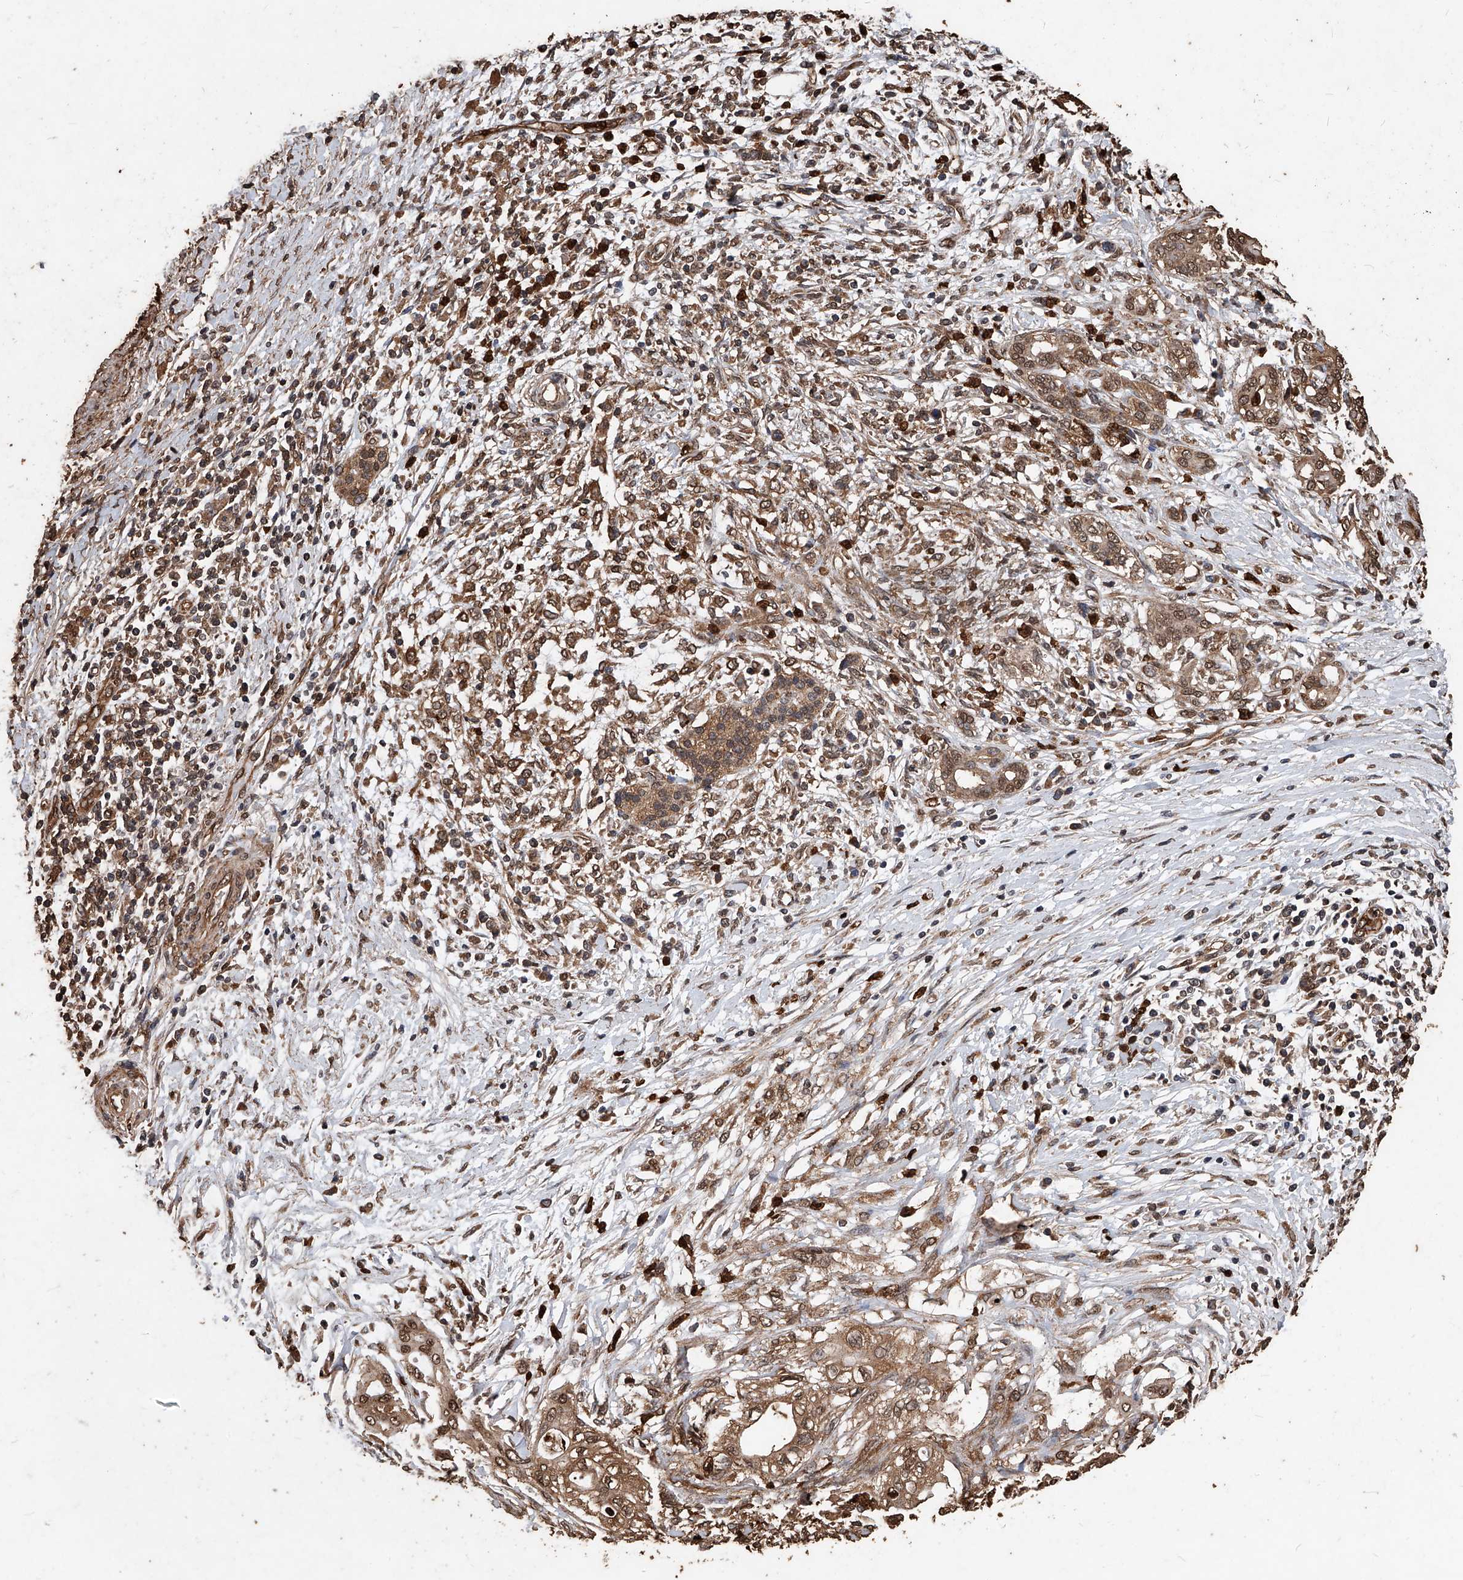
{"staining": {"intensity": "moderate", "quantity": ">75%", "location": "cytoplasmic/membranous,nuclear"}, "tissue": "pancreatic cancer", "cell_type": "Tumor cells", "image_type": "cancer", "snomed": [{"axis": "morphology", "description": "Adenocarcinoma, NOS"}, {"axis": "topography", "description": "Pancreas"}], "caption": "Adenocarcinoma (pancreatic) stained with DAB (3,3'-diaminobenzidine) immunohistochemistry (IHC) shows medium levels of moderate cytoplasmic/membranous and nuclear positivity in approximately >75% of tumor cells.", "gene": "UCP2", "patient": {"sex": "male", "age": 58}}